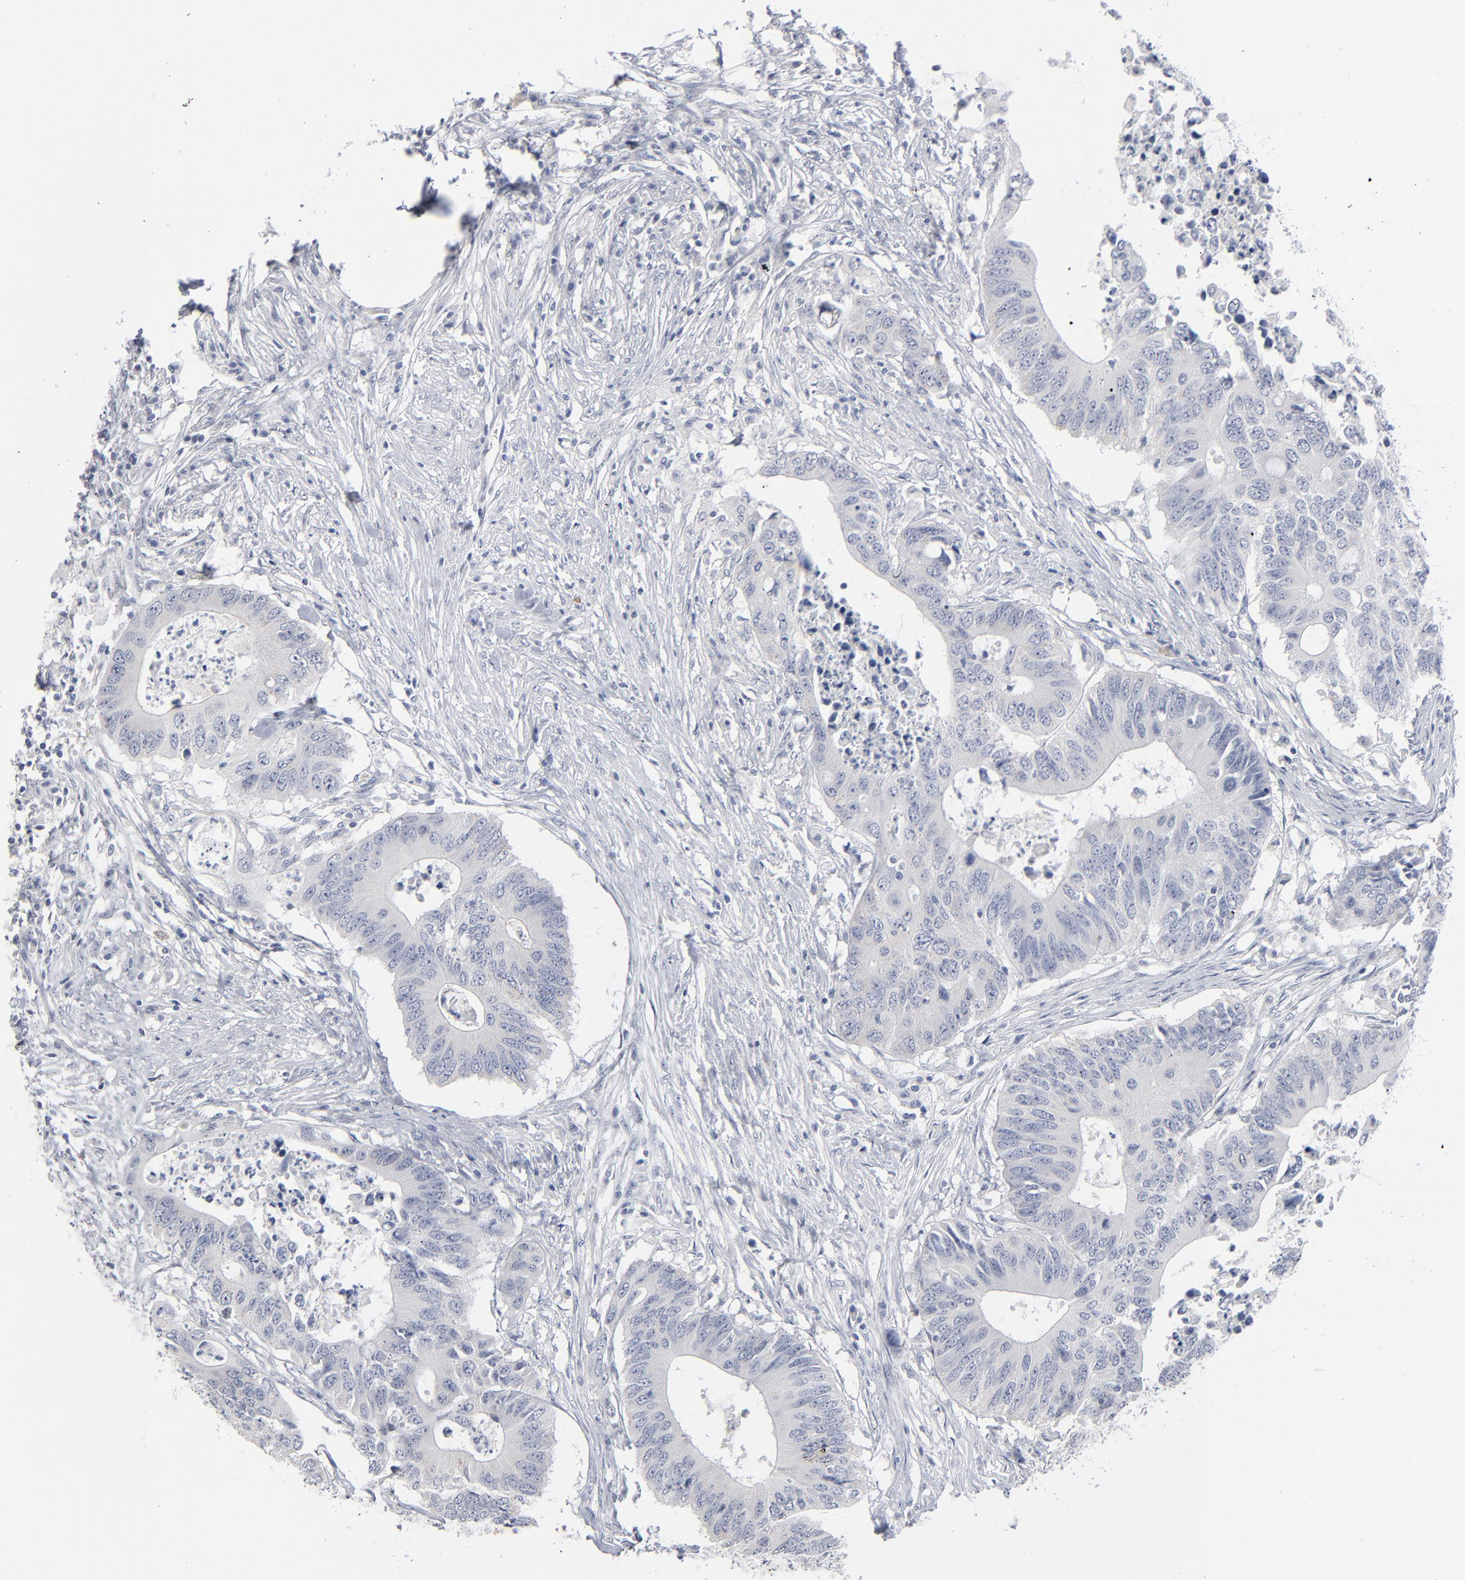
{"staining": {"intensity": "negative", "quantity": "none", "location": "none"}, "tissue": "colorectal cancer", "cell_type": "Tumor cells", "image_type": "cancer", "snomed": [{"axis": "morphology", "description": "Adenocarcinoma, NOS"}, {"axis": "topography", "description": "Colon"}], "caption": "This is a photomicrograph of immunohistochemistry staining of adenocarcinoma (colorectal), which shows no expression in tumor cells. (DAB IHC with hematoxylin counter stain).", "gene": "PAGE1", "patient": {"sex": "male", "age": 71}}